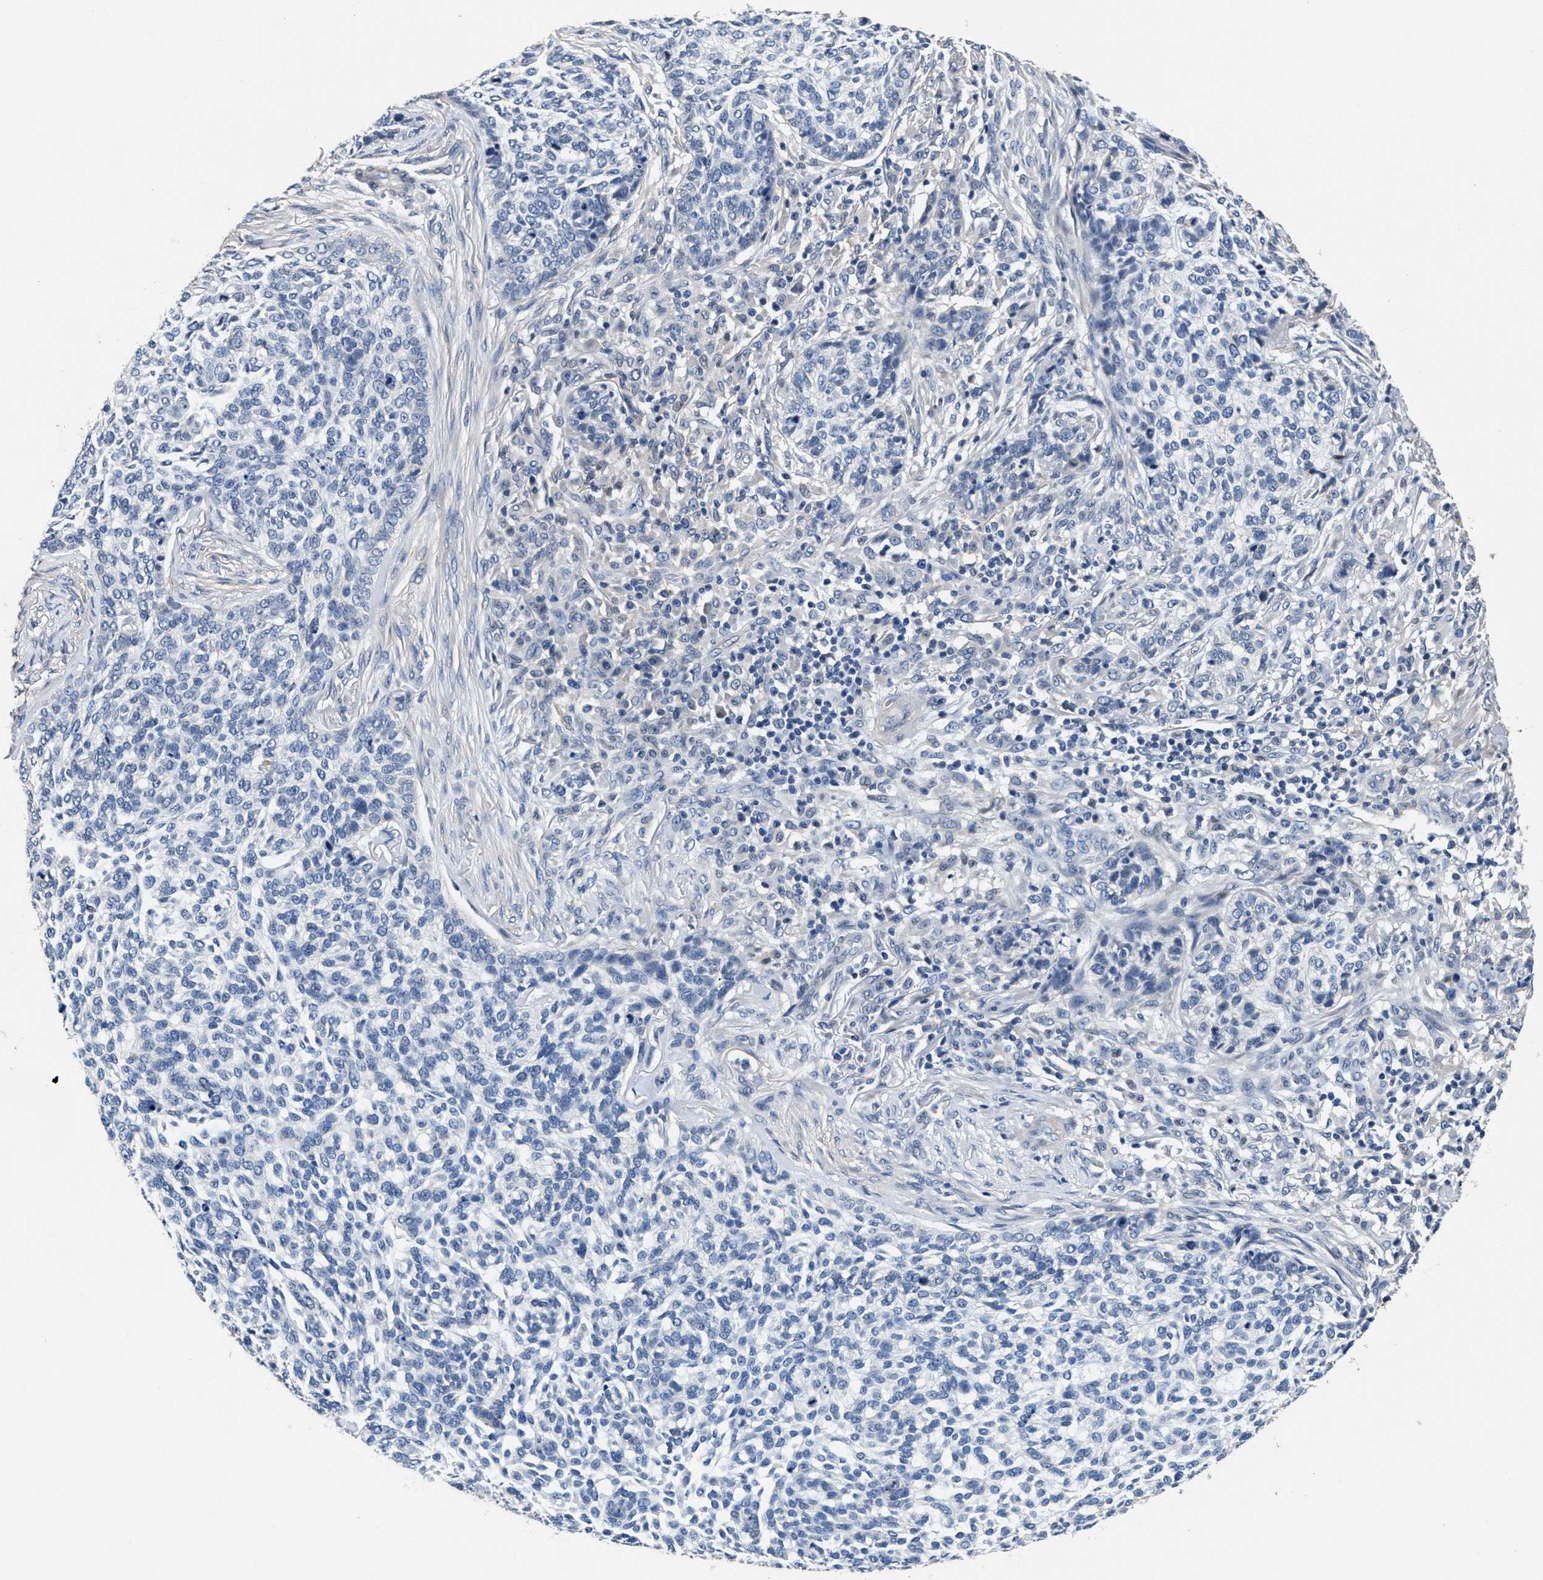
{"staining": {"intensity": "negative", "quantity": "none", "location": "none"}, "tissue": "skin cancer", "cell_type": "Tumor cells", "image_type": "cancer", "snomed": [{"axis": "morphology", "description": "Basal cell carcinoma"}, {"axis": "topography", "description": "Skin"}], "caption": "Photomicrograph shows no protein staining in tumor cells of skin cancer tissue. (Brightfield microscopy of DAB immunohistochemistry (IHC) at high magnification).", "gene": "MYH3", "patient": {"sex": "female", "age": 64}}